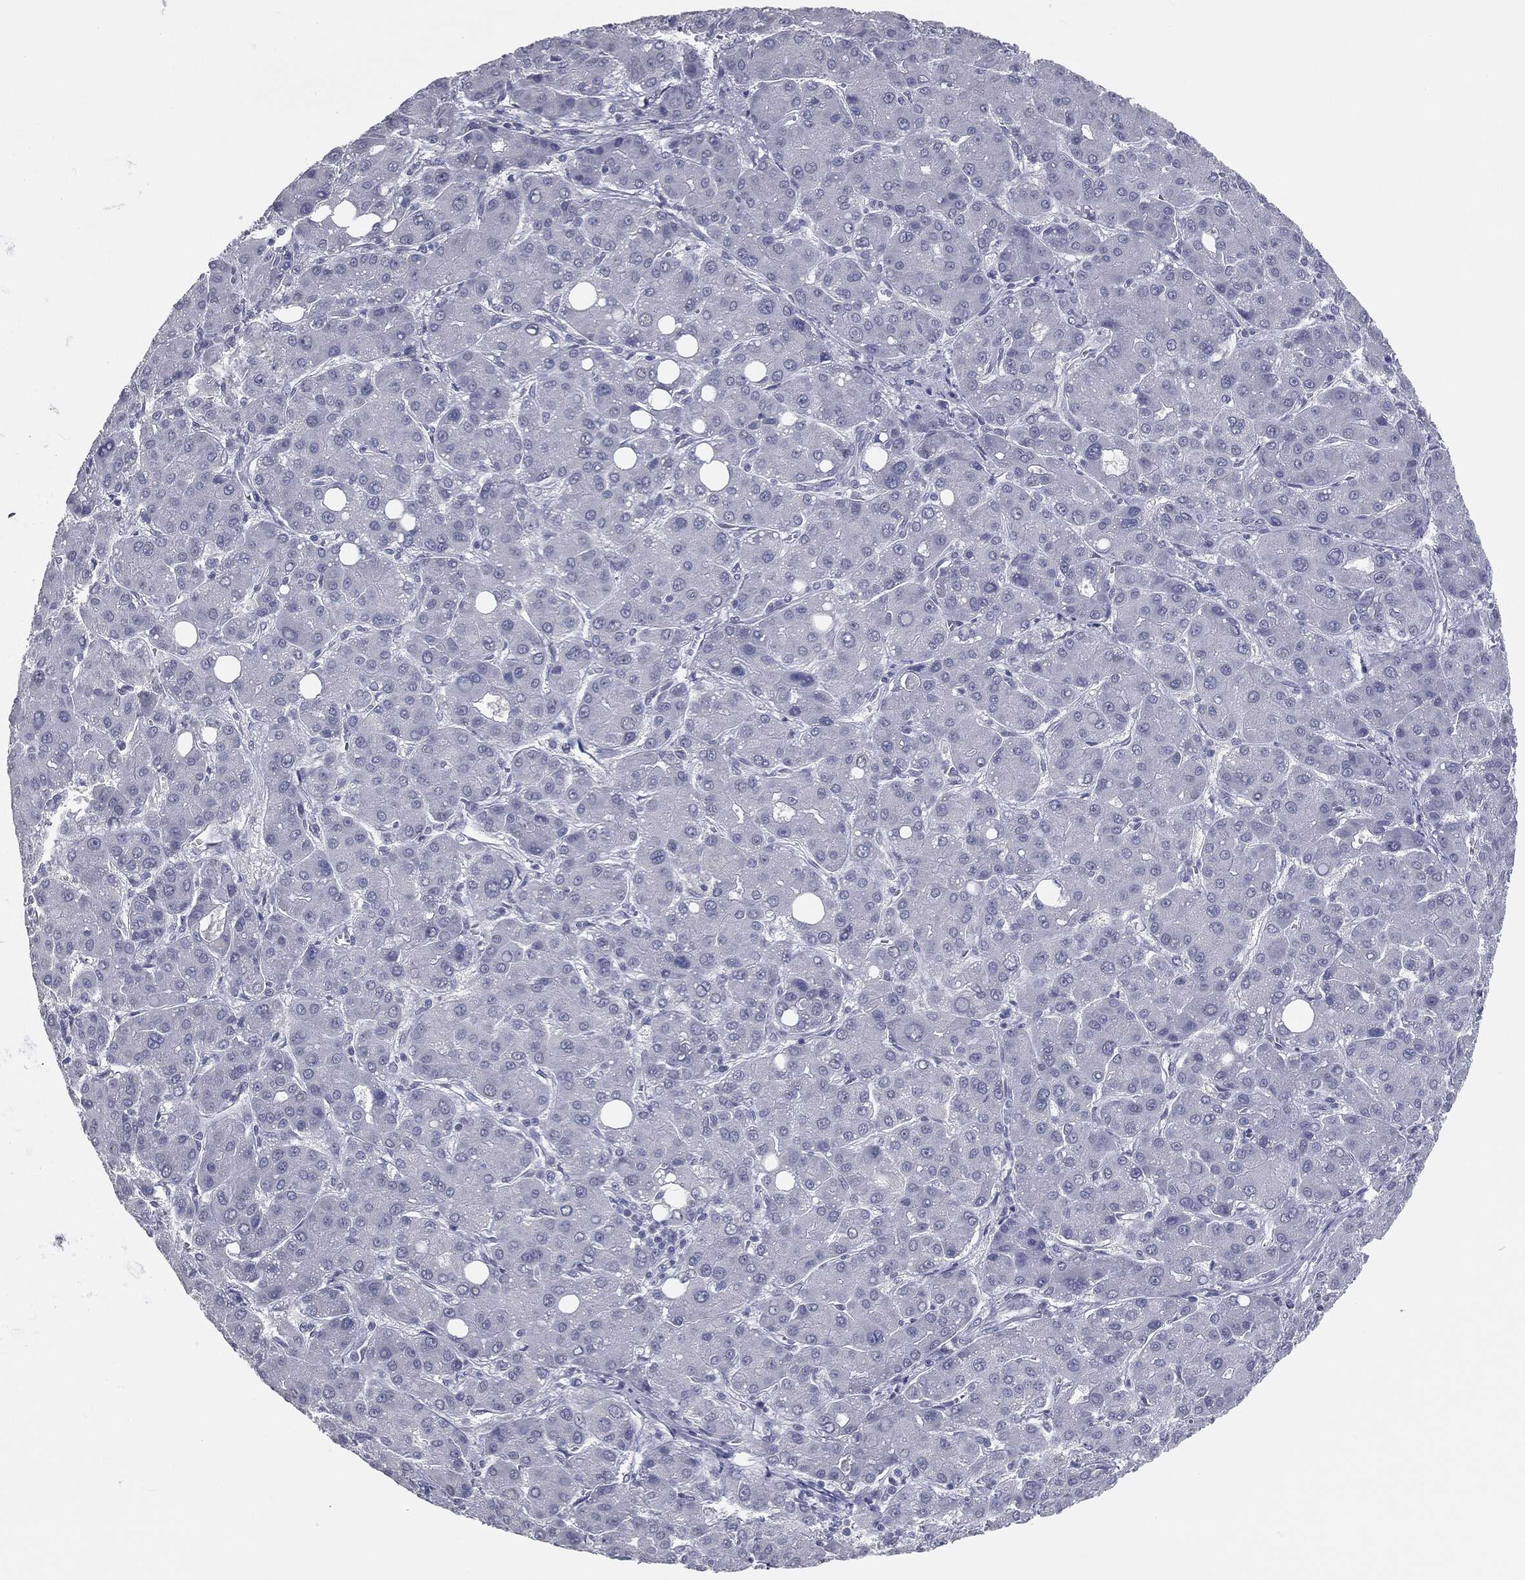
{"staining": {"intensity": "negative", "quantity": "none", "location": "none"}, "tissue": "liver cancer", "cell_type": "Tumor cells", "image_type": "cancer", "snomed": [{"axis": "morphology", "description": "Carcinoma, Hepatocellular, NOS"}, {"axis": "topography", "description": "Liver"}], "caption": "The image displays no staining of tumor cells in liver cancer.", "gene": "PRAME", "patient": {"sex": "male", "age": 55}}